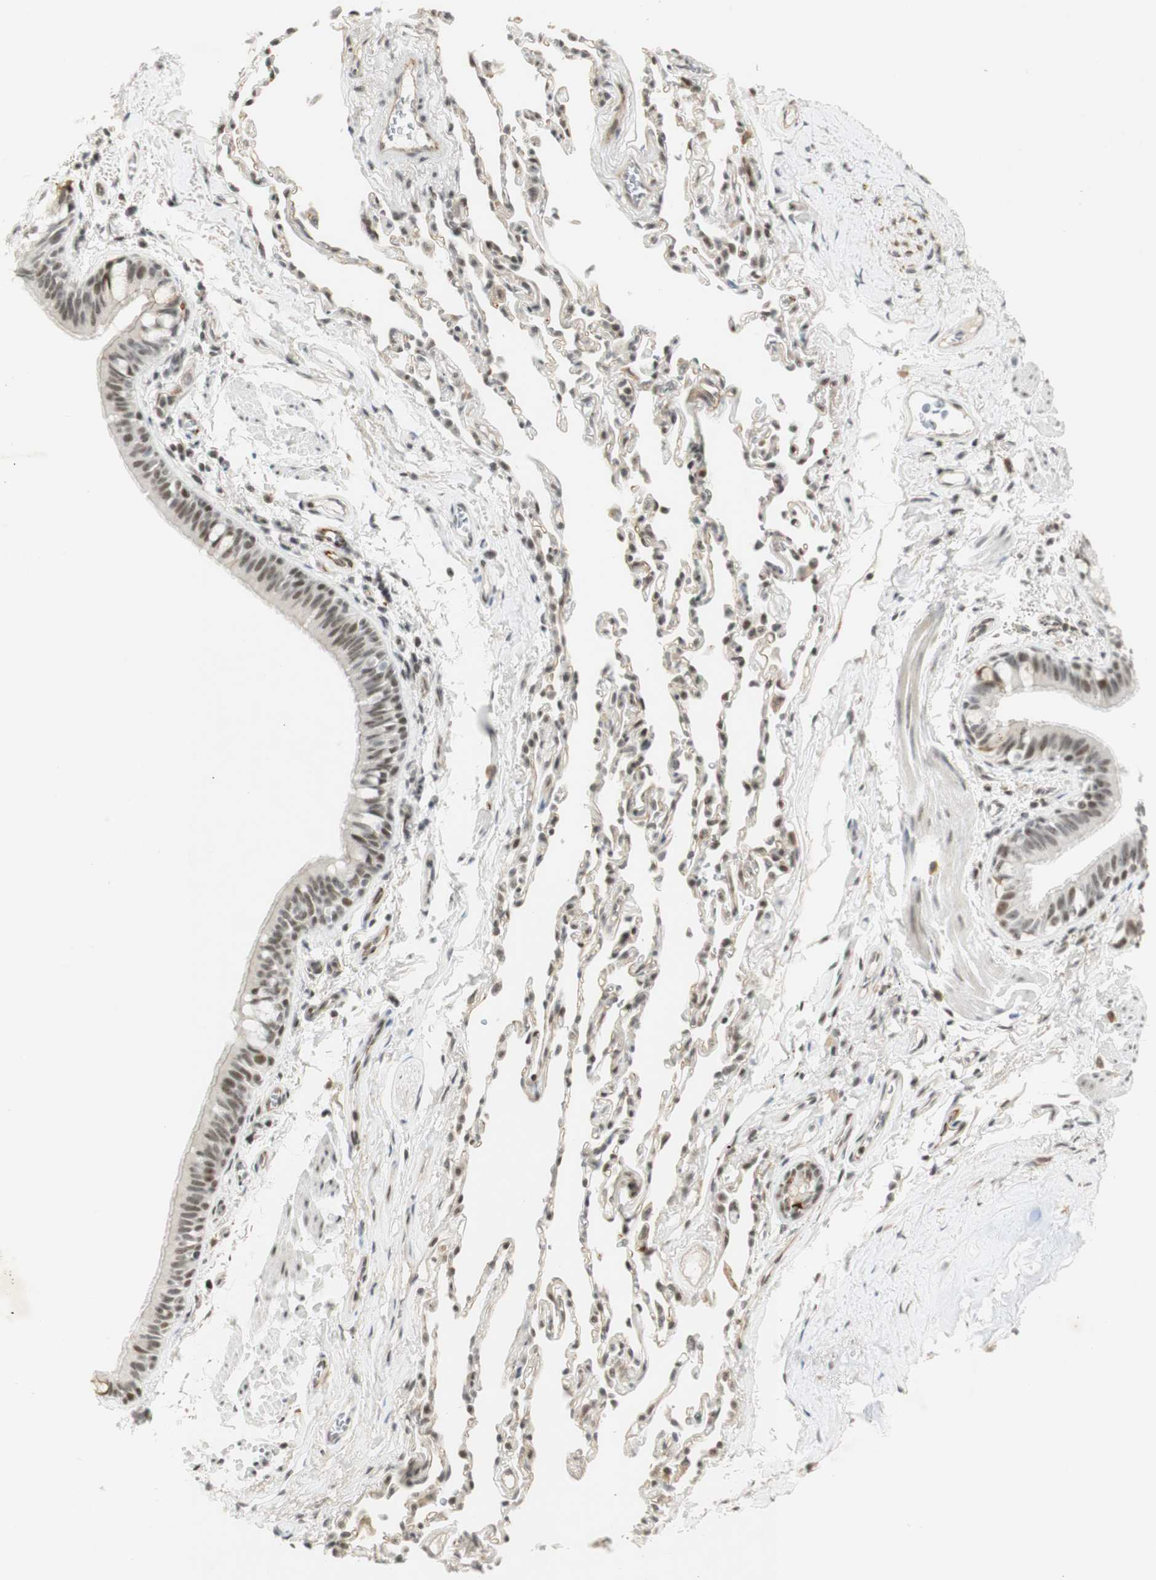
{"staining": {"intensity": "moderate", "quantity": ">75%", "location": "nuclear"}, "tissue": "bronchus", "cell_type": "Respiratory epithelial cells", "image_type": "normal", "snomed": [{"axis": "morphology", "description": "Normal tissue, NOS"}, {"axis": "topography", "description": "Bronchus"}, {"axis": "topography", "description": "Lung"}], "caption": "IHC image of benign bronchus: human bronchus stained using immunohistochemistry demonstrates medium levels of moderate protein expression localized specifically in the nuclear of respiratory epithelial cells, appearing as a nuclear brown color.", "gene": "IRF1", "patient": {"sex": "male", "age": 64}}